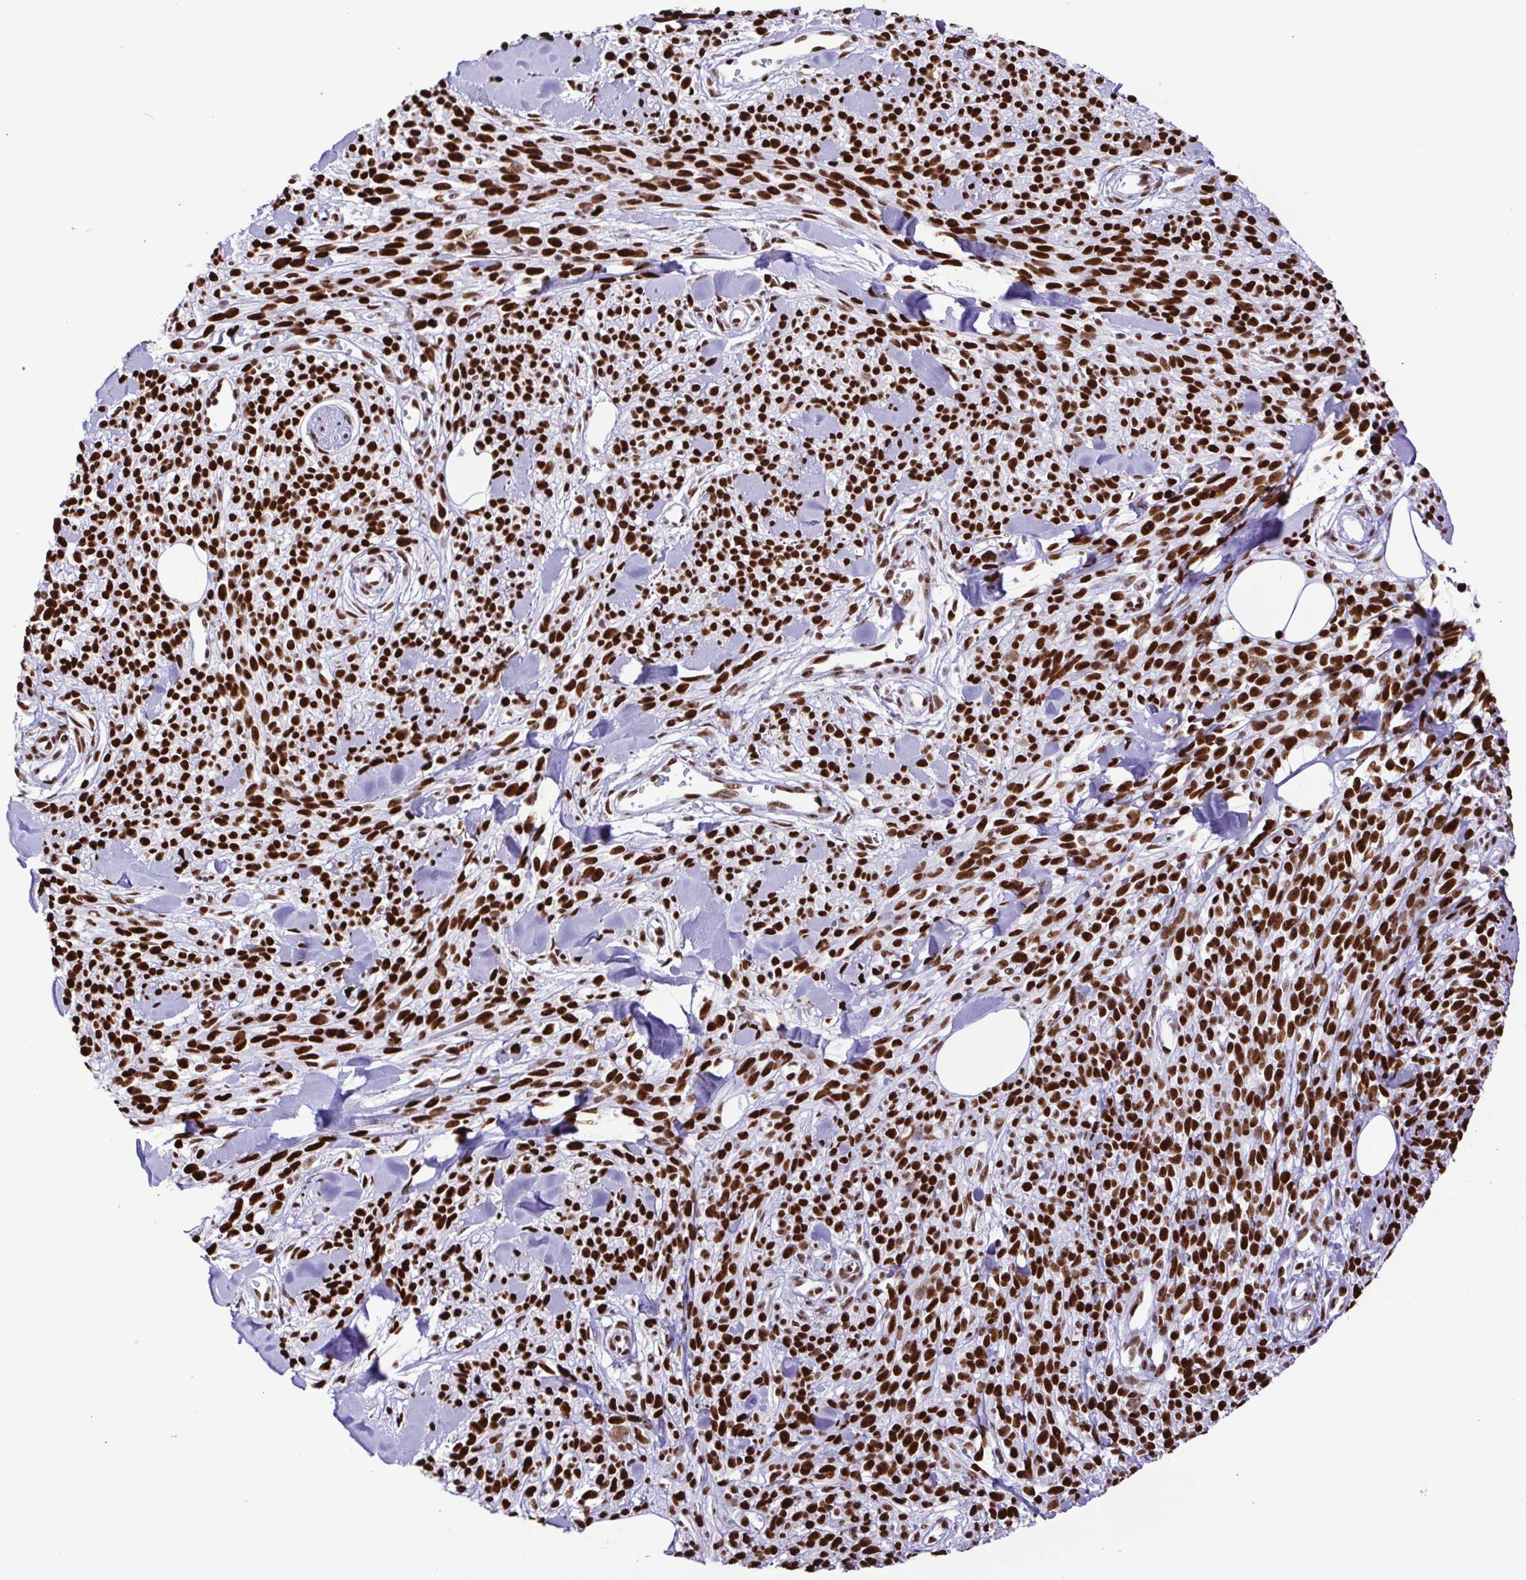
{"staining": {"intensity": "strong", "quantity": ">75%", "location": "nuclear"}, "tissue": "melanoma", "cell_type": "Tumor cells", "image_type": "cancer", "snomed": [{"axis": "morphology", "description": "Malignant melanoma, NOS"}, {"axis": "topography", "description": "Skin"}, {"axis": "topography", "description": "Skin of trunk"}], "caption": "Immunohistochemistry (IHC) image of human melanoma stained for a protein (brown), which displays high levels of strong nuclear expression in about >75% of tumor cells.", "gene": "TRIM28", "patient": {"sex": "male", "age": 74}}